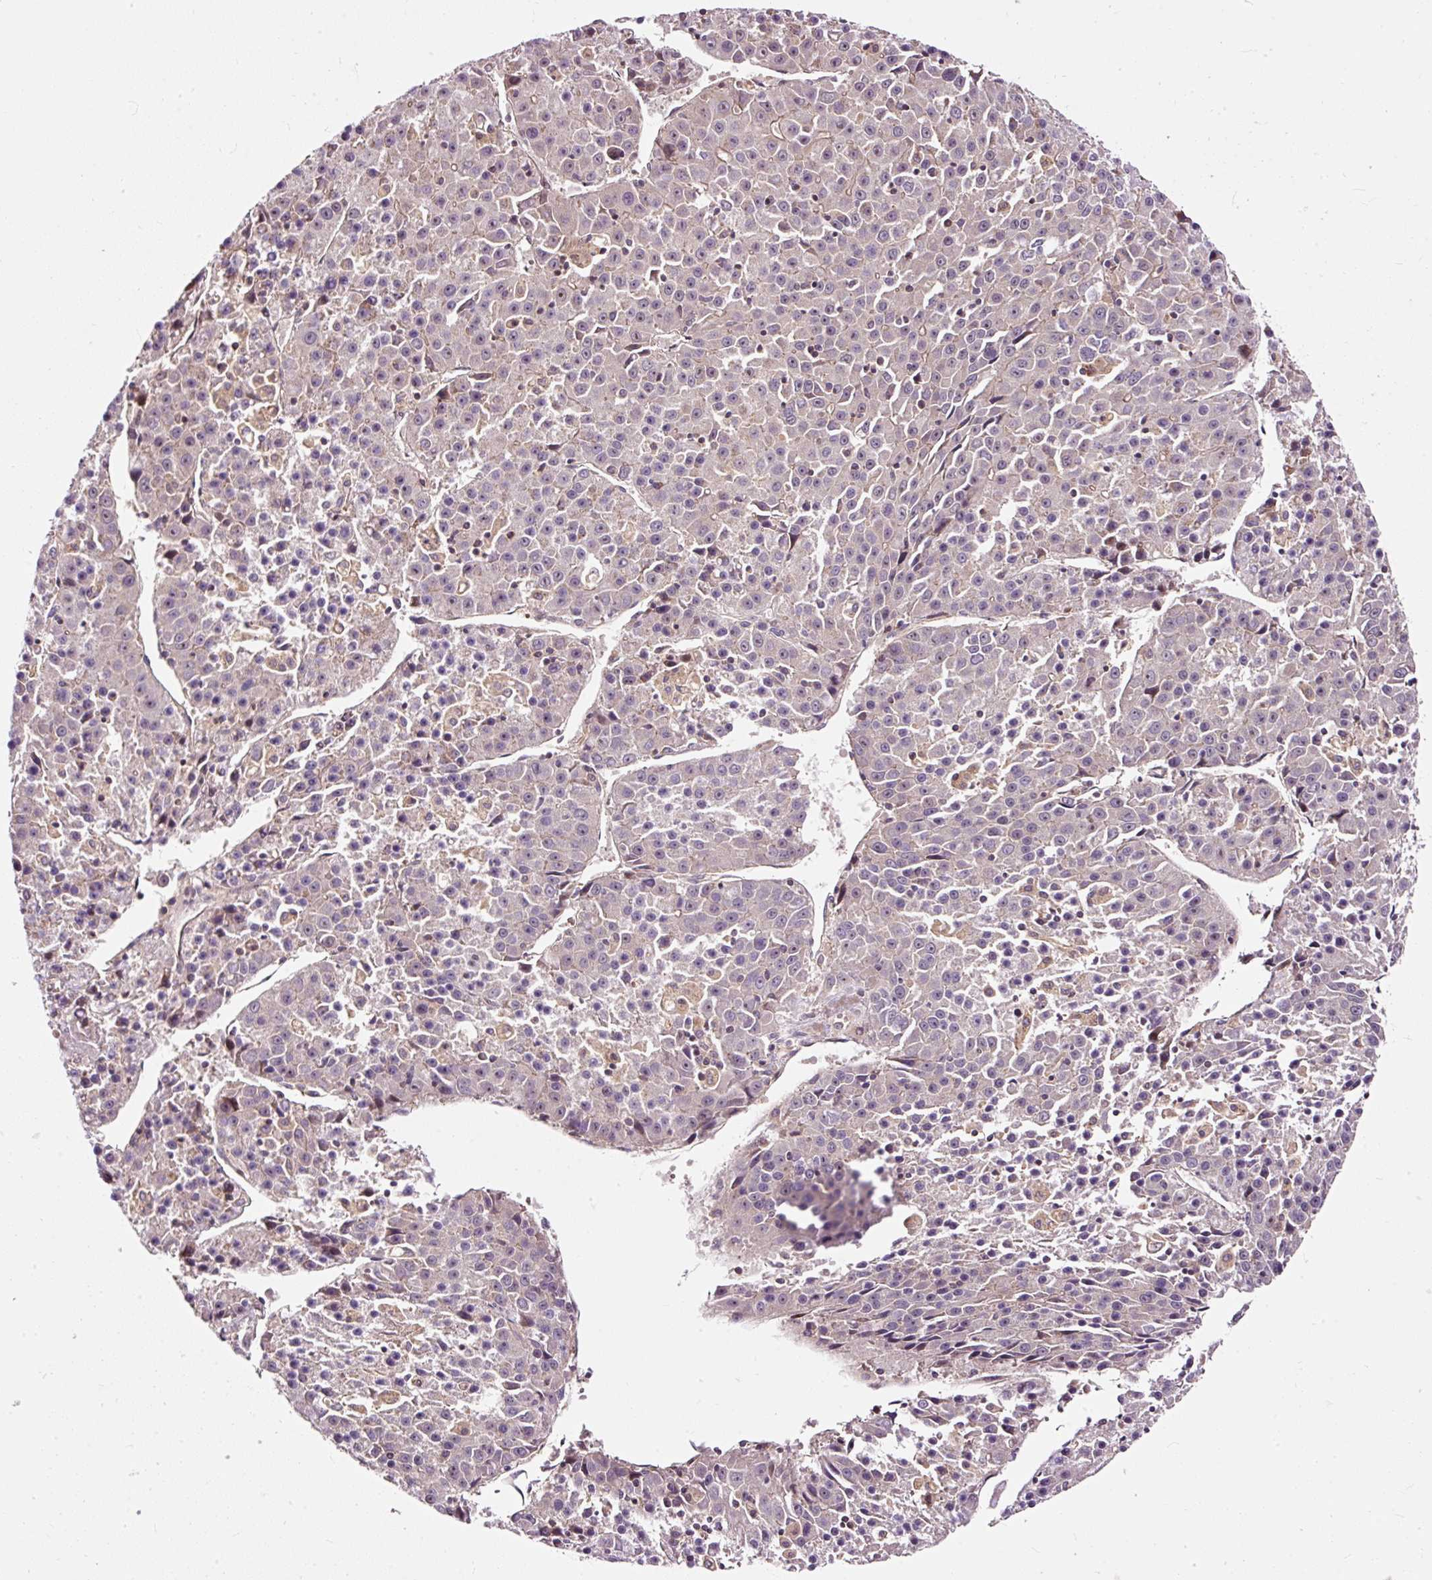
{"staining": {"intensity": "weak", "quantity": "25%-75%", "location": "cytoplasmic/membranous"}, "tissue": "liver cancer", "cell_type": "Tumor cells", "image_type": "cancer", "snomed": [{"axis": "morphology", "description": "Carcinoma, Hepatocellular, NOS"}, {"axis": "topography", "description": "Liver"}], "caption": "A low amount of weak cytoplasmic/membranous staining is appreciated in about 25%-75% of tumor cells in liver cancer tissue.", "gene": "BOLA3", "patient": {"sex": "female", "age": 53}}